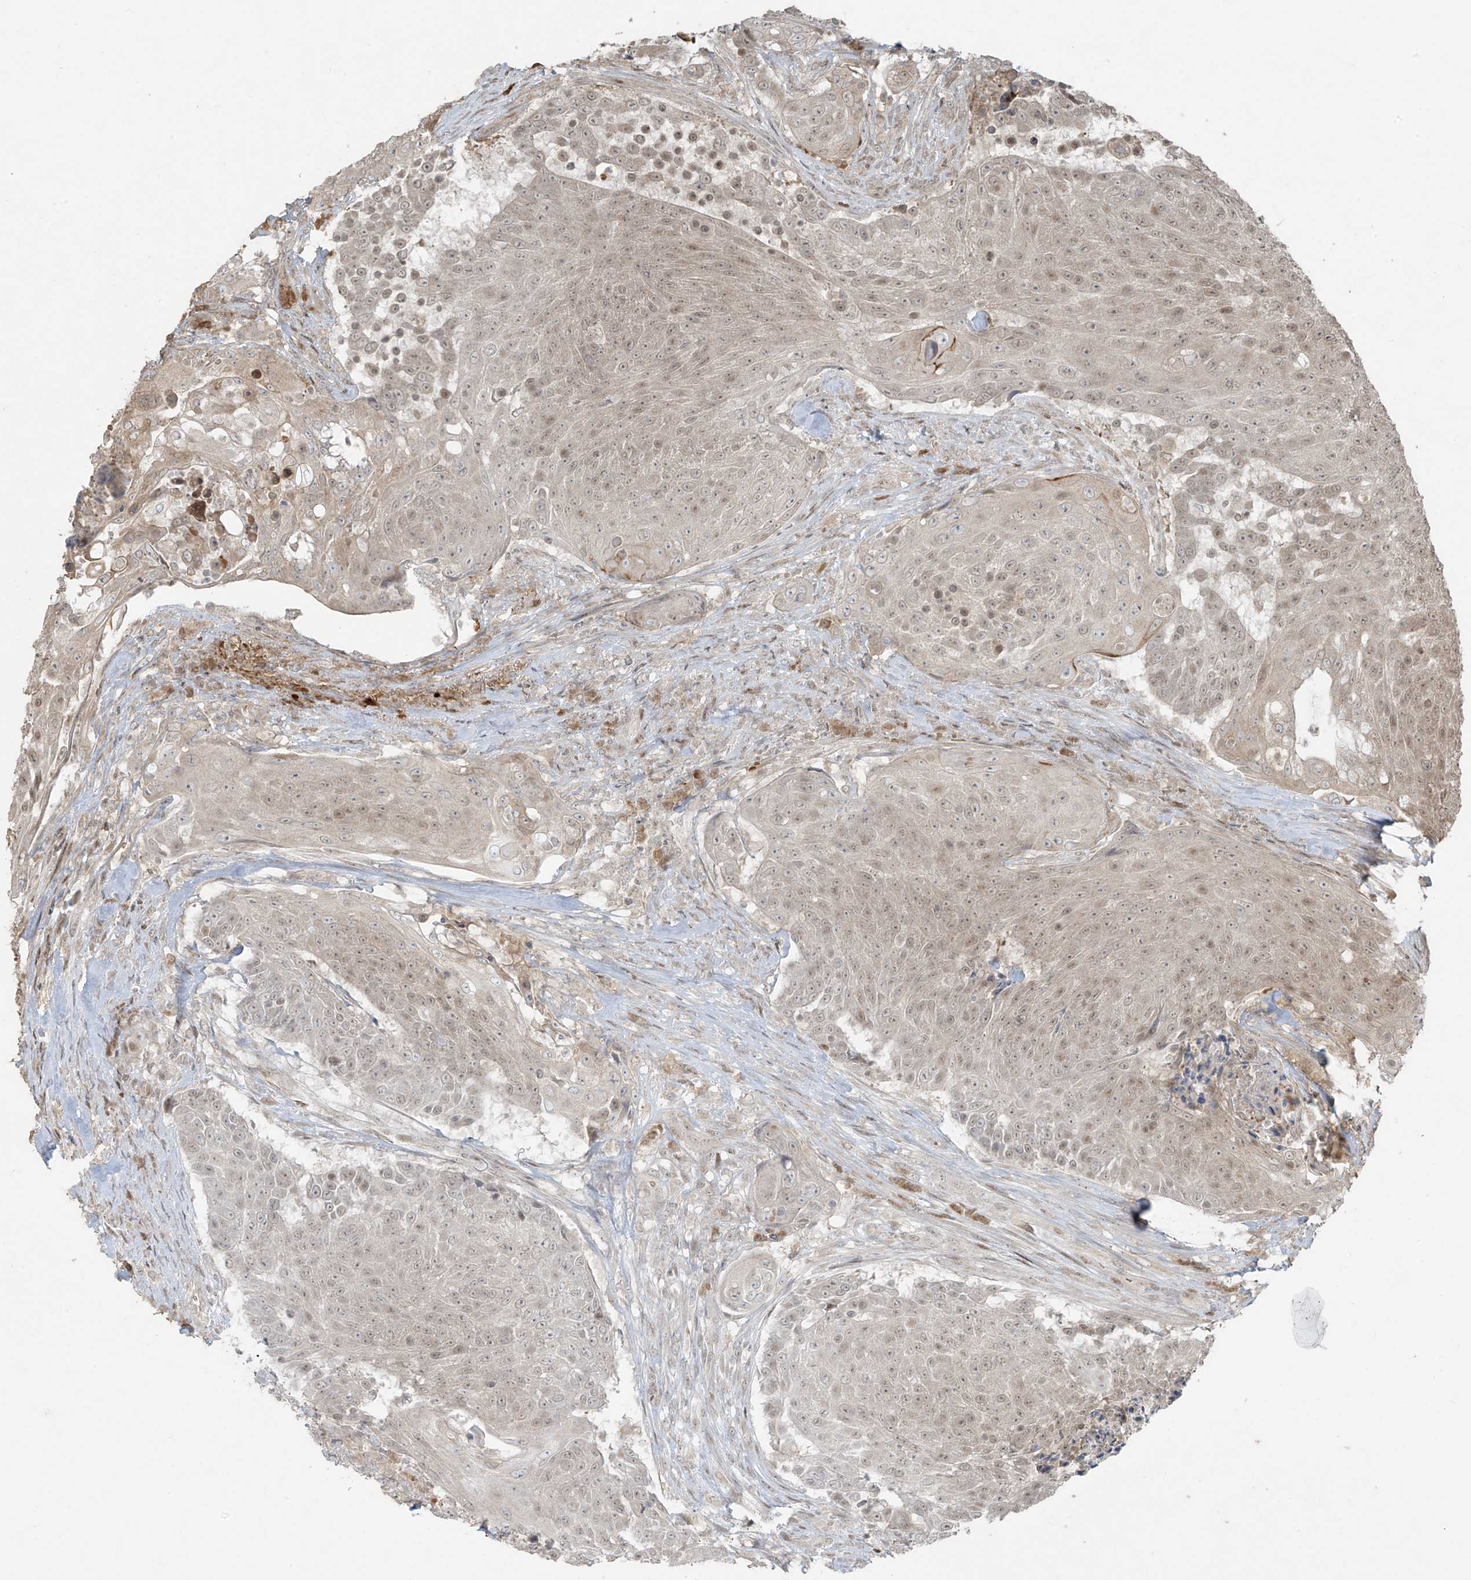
{"staining": {"intensity": "weak", "quantity": "<25%", "location": "nuclear"}, "tissue": "urothelial cancer", "cell_type": "Tumor cells", "image_type": "cancer", "snomed": [{"axis": "morphology", "description": "Urothelial carcinoma, High grade"}, {"axis": "topography", "description": "Urinary bladder"}], "caption": "This is an immunohistochemistry micrograph of urothelial cancer. There is no expression in tumor cells.", "gene": "TTC22", "patient": {"sex": "female", "age": 63}}